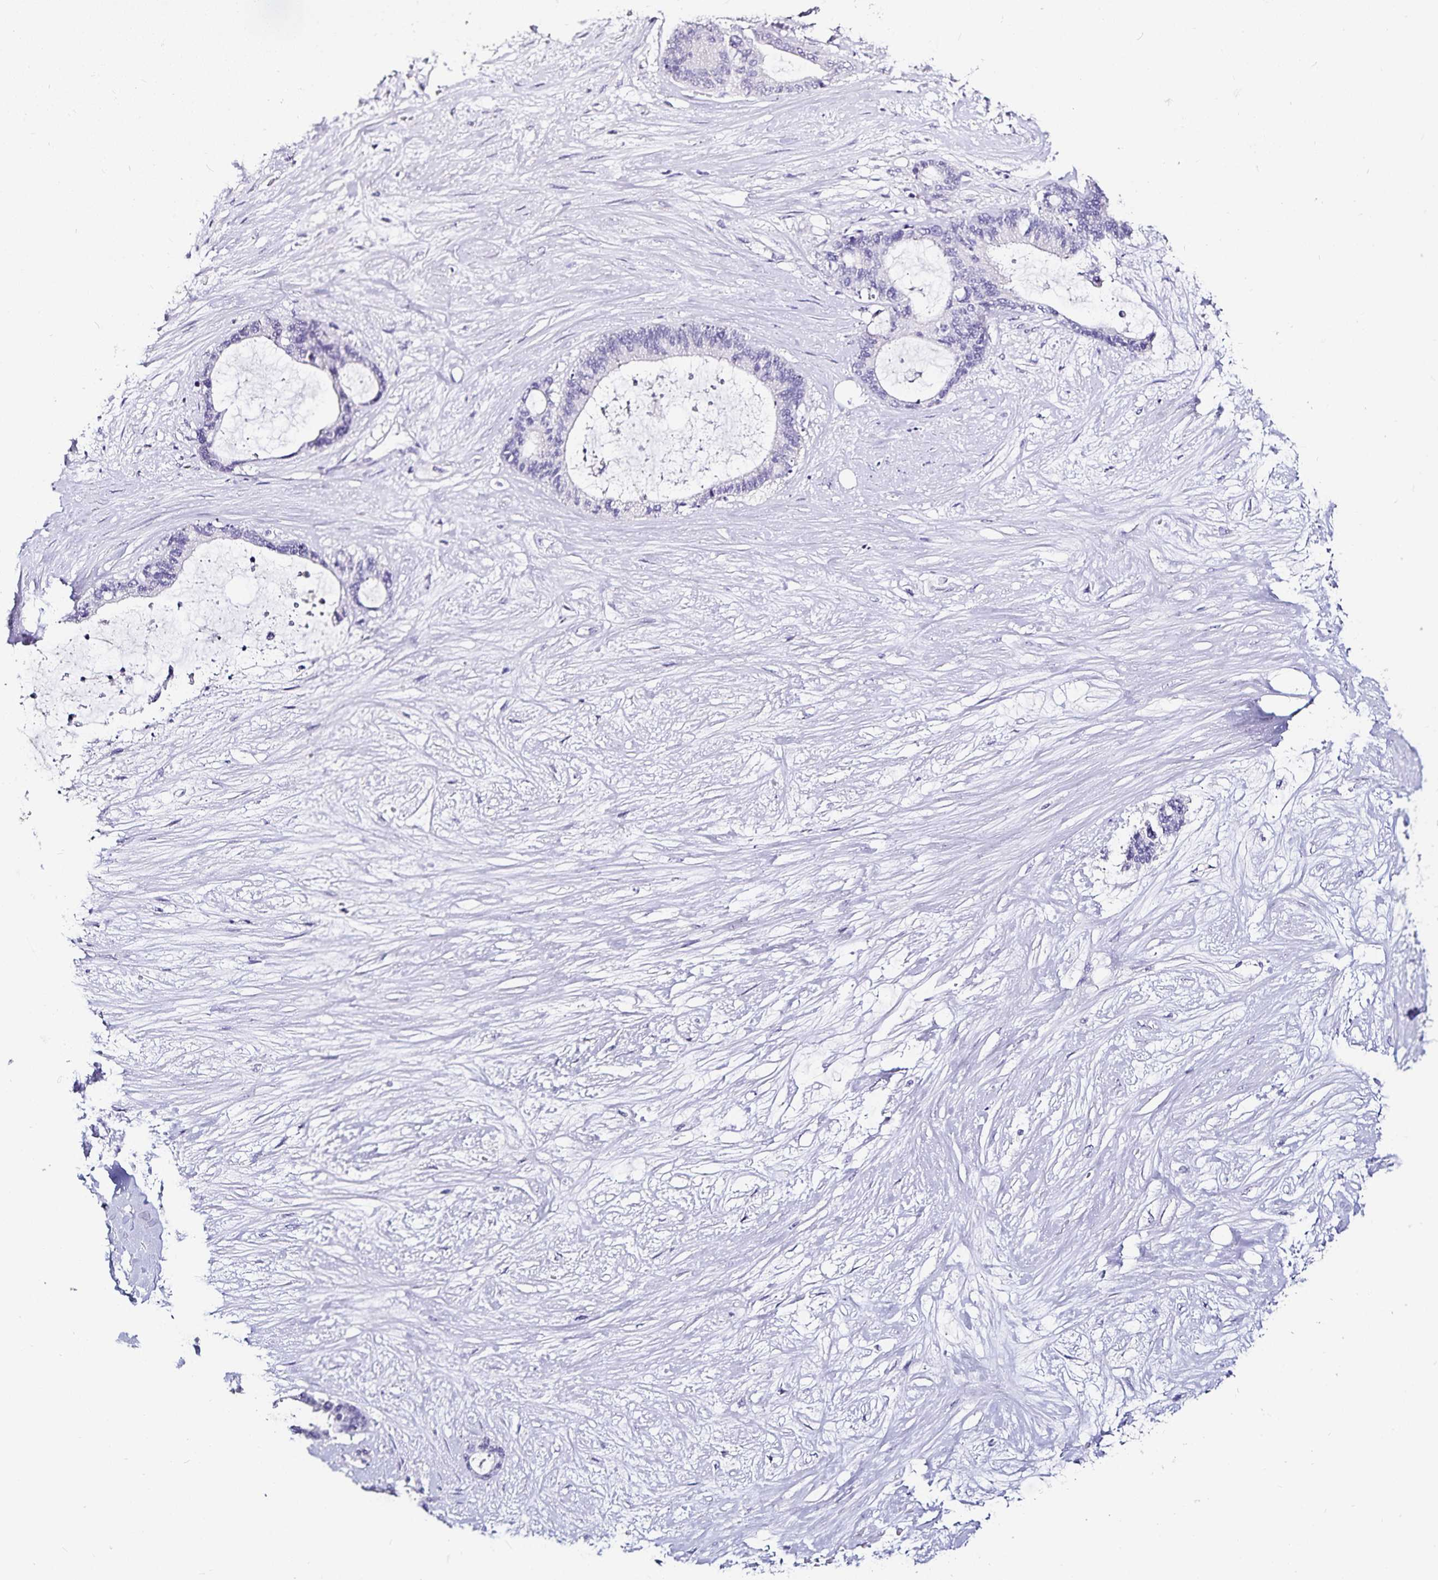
{"staining": {"intensity": "negative", "quantity": "none", "location": "none"}, "tissue": "liver cancer", "cell_type": "Tumor cells", "image_type": "cancer", "snomed": [{"axis": "morphology", "description": "Normal tissue, NOS"}, {"axis": "morphology", "description": "Cholangiocarcinoma"}, {"axis": "topography", "description": "Liver"}, {"axis": "topography", "description": "Peripheral nerve tissue"}], "caption": "A high-resolution photomicrograph shows immunohistochemistry staining of liver cancer, which demonstrates no significant staining in tumor cells. Brightfield microscopy of immunohistochemistry stained with DAB (3,3'-diaminobenzidine) (brown) and hematoxylin (blue), captured at high magnification.", "gene": "TSPAN7", "patient": {"sex": "female", "age": 73}}